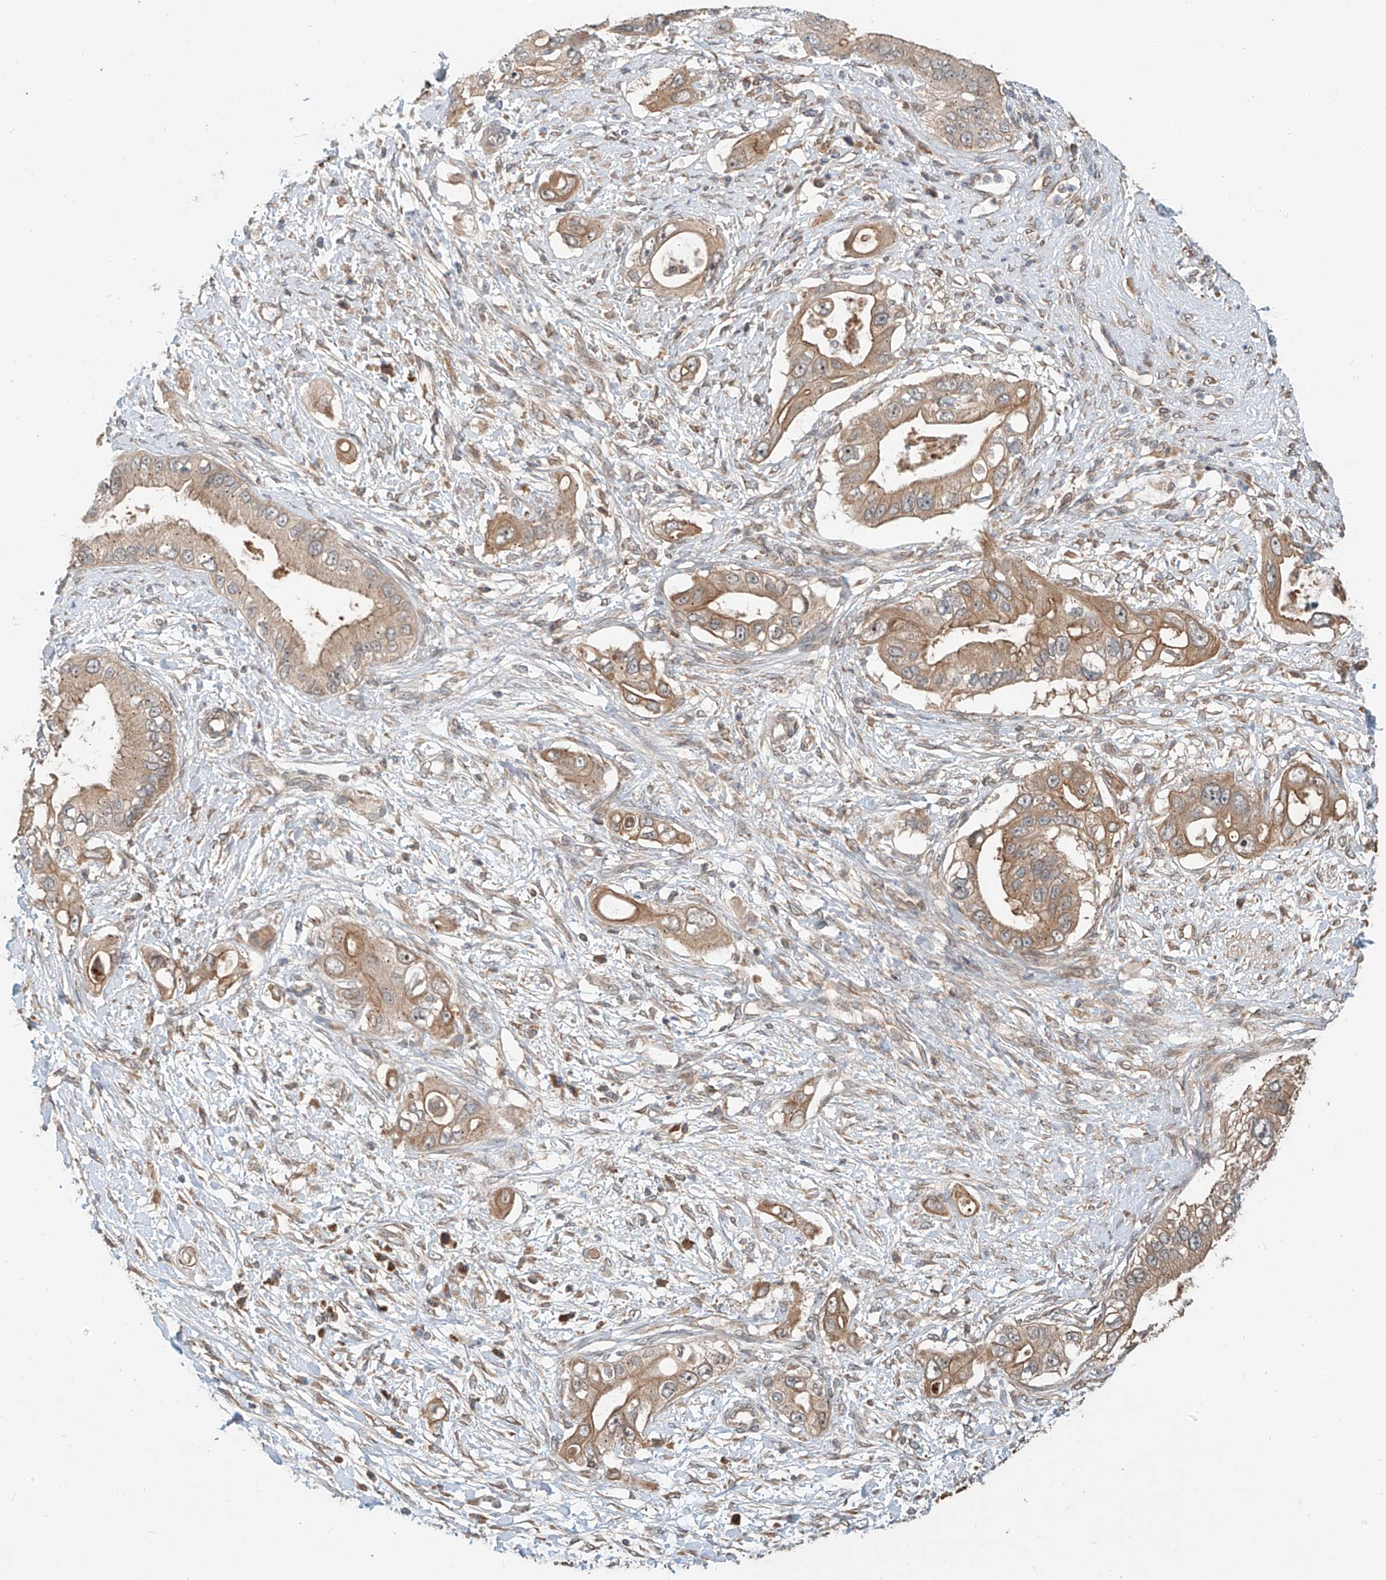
{"staining": {"intensity": "moderate", "quantity": ">75%", "location": "cytoplasmic/membranous"}, "tissue": "pancreatic cancer", "cell_type": "Tumor cells", "image_type": "cancer", "snomed": [{"axis": "morphology", "description": "Inflammation, NOS"}, {"axis": "morphology", "description": "Adenocarcinoma, NOS"}, {"axis": "topography", "description": "Pancreas"}], "caption": "Immunohistochemical staining of pancreatic cancer demonstrates medium levels of moderate cytoplasmic/membranous expression in about >75% of tumor cells.", "gene": "STX19", "patient": {"sex": "female", "age": 56}}